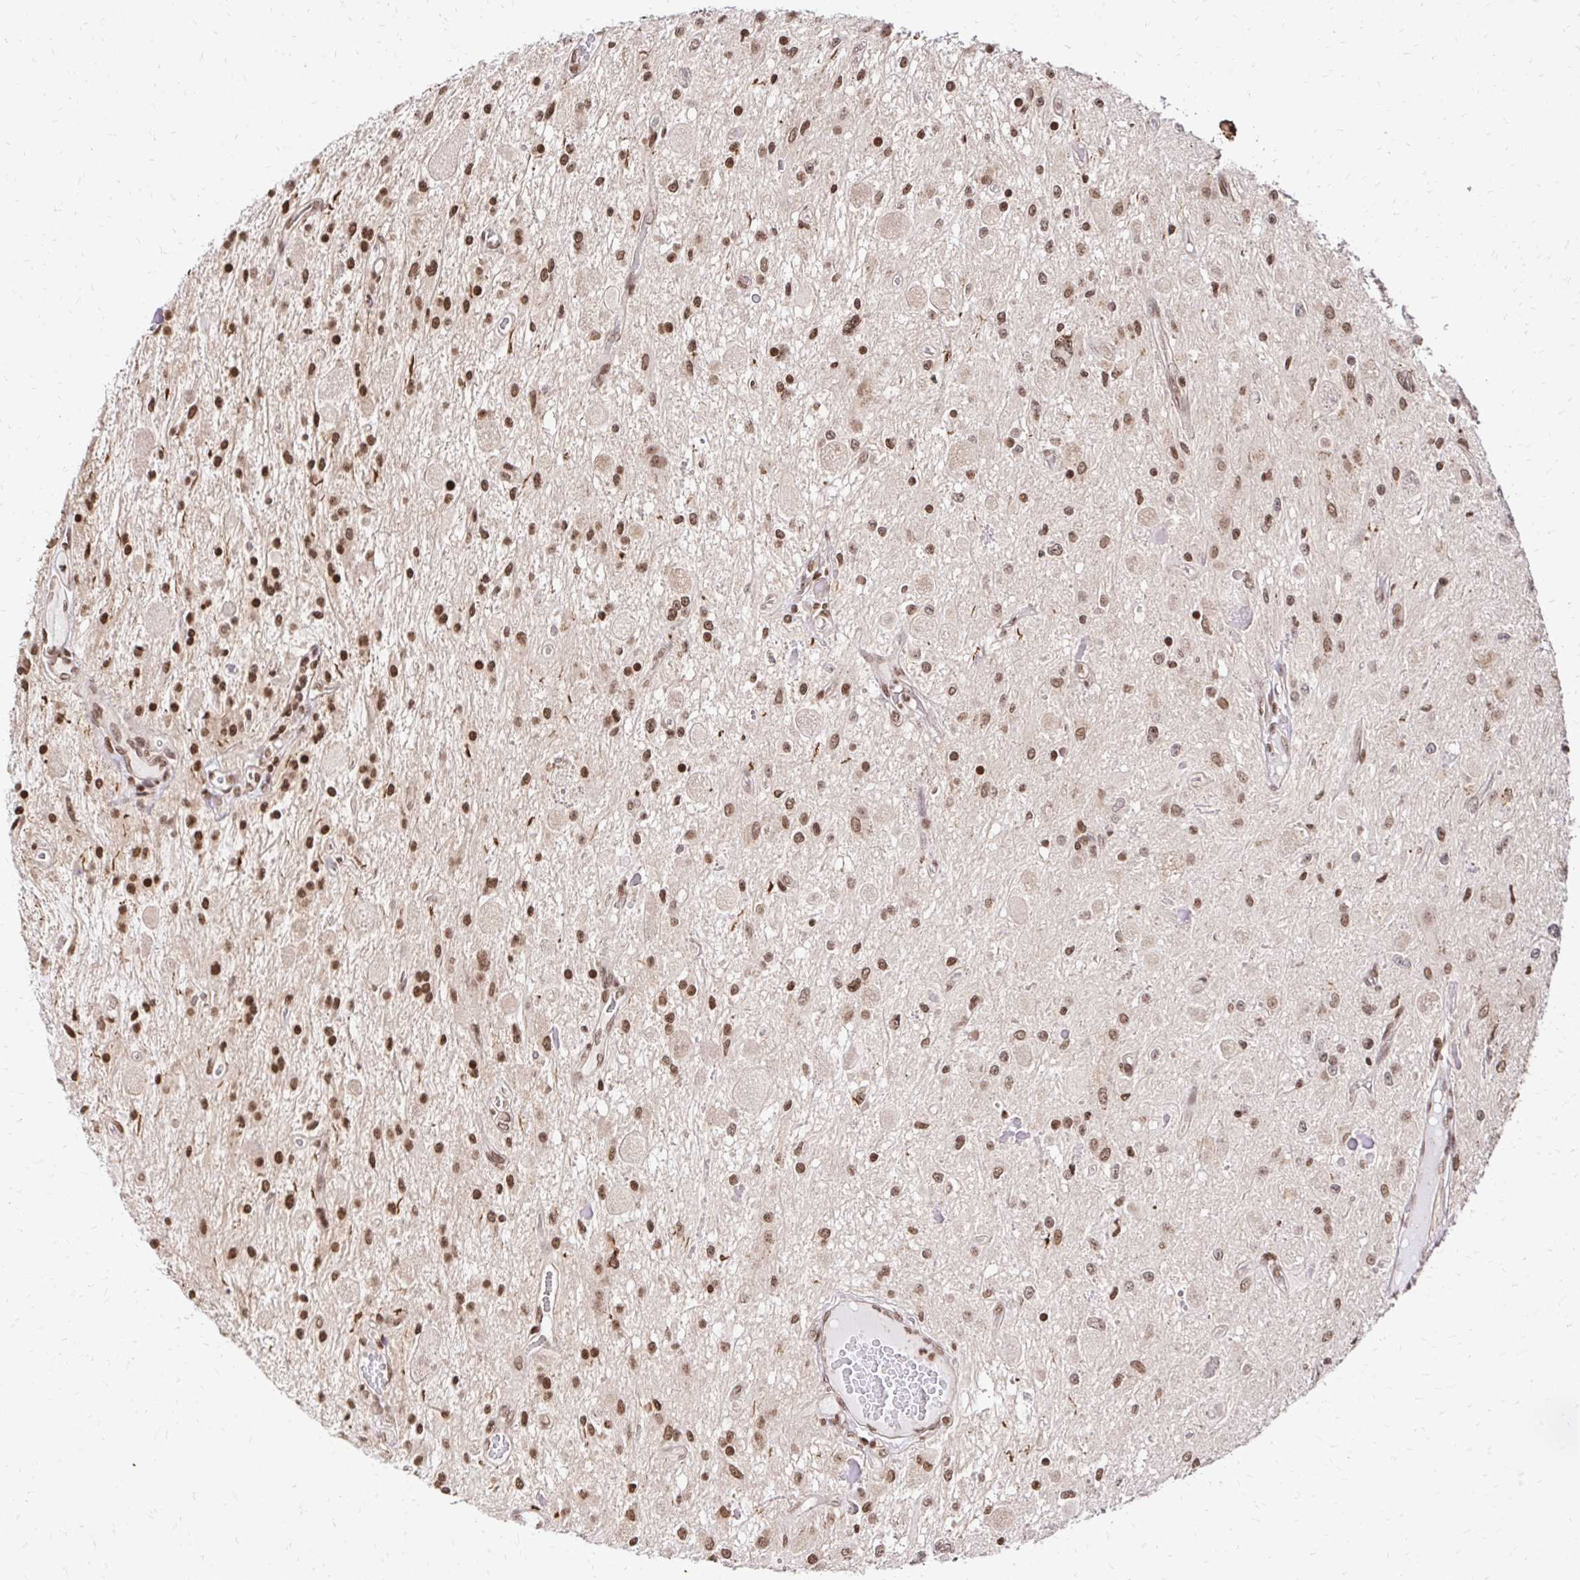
{"staining": {"intensity": "strong", "quantity": ">75%", "location": "nuclear"}, "tissue": "glioma", "cell_type": "Tumor cells", "image_type": "cancer", "snomed": [{"axis": "morphology", "description": "Glioma, malignant, Low grade"}, {"axis": "topography", "description": "Cerebellum"}], "caption": "Brown immunohistochemical staining in human malignant glioma (low-grade) shows strong nuclear expression in about >75% of tumor cells. (Brightfield microscopy of DAB IHC at high magnification).", "gene": "GLYR1", "patient": {"sex": "female", "age": 14}}